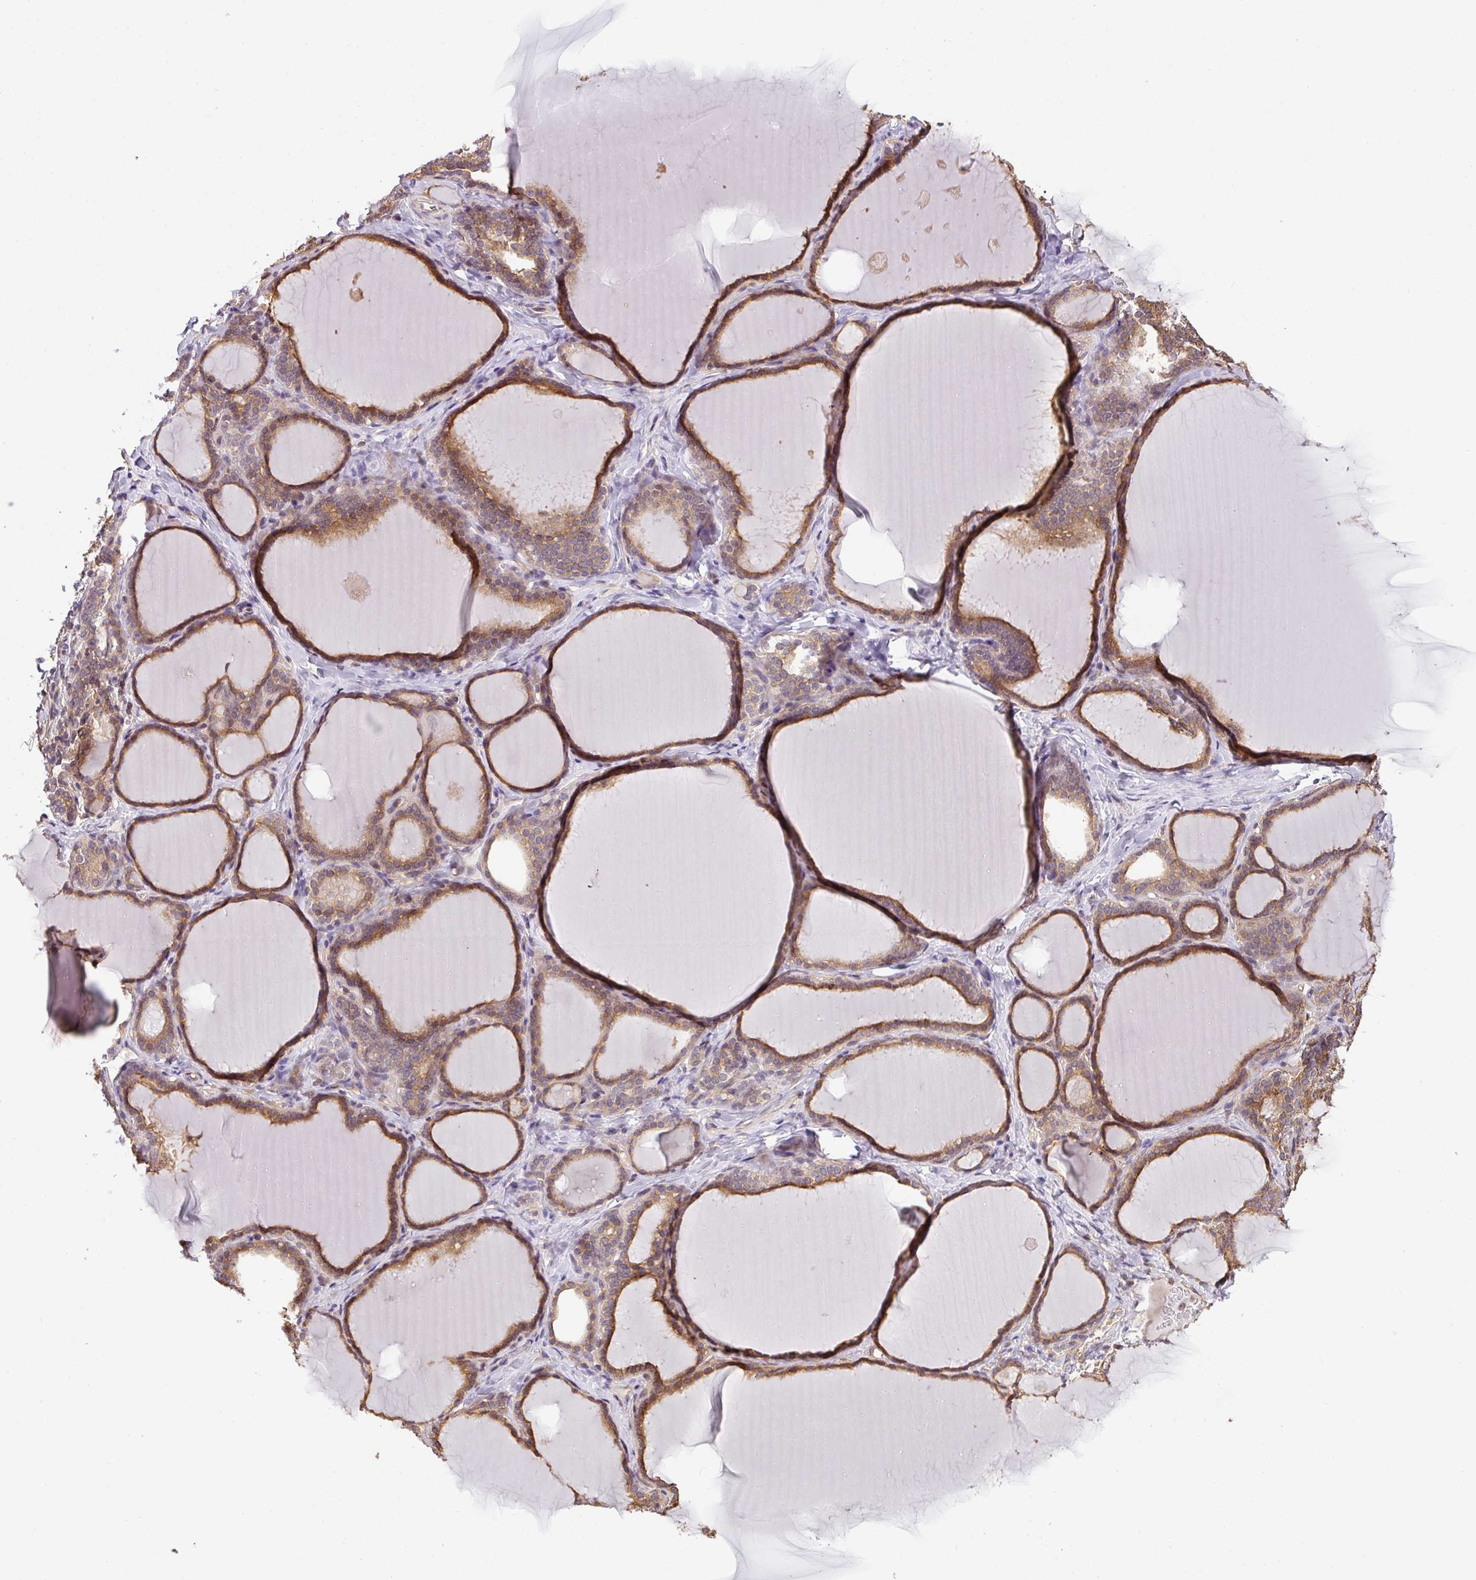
{"staining": {"intensity": "moderate", "quantity": ">75%", "location": "cytoplasmic/membranous"}, "tissue": "thyroid gland", "cell_type": "Glandular cells", "image_type": "normal", "snomed": [{"axis": "morphology", "description": "Normal tissue, NOS"}, {"axis": "topography", "description": "Thyroid gland"}], "caption": "The image displays immunohistochemical staining of benign thyroid gland. There is moderate cytoplasmic/membranous expression is seen in approximately >75% of glandular cells.", "gene": "VENTX", "patient": {"sex": "female", "age": 31}}